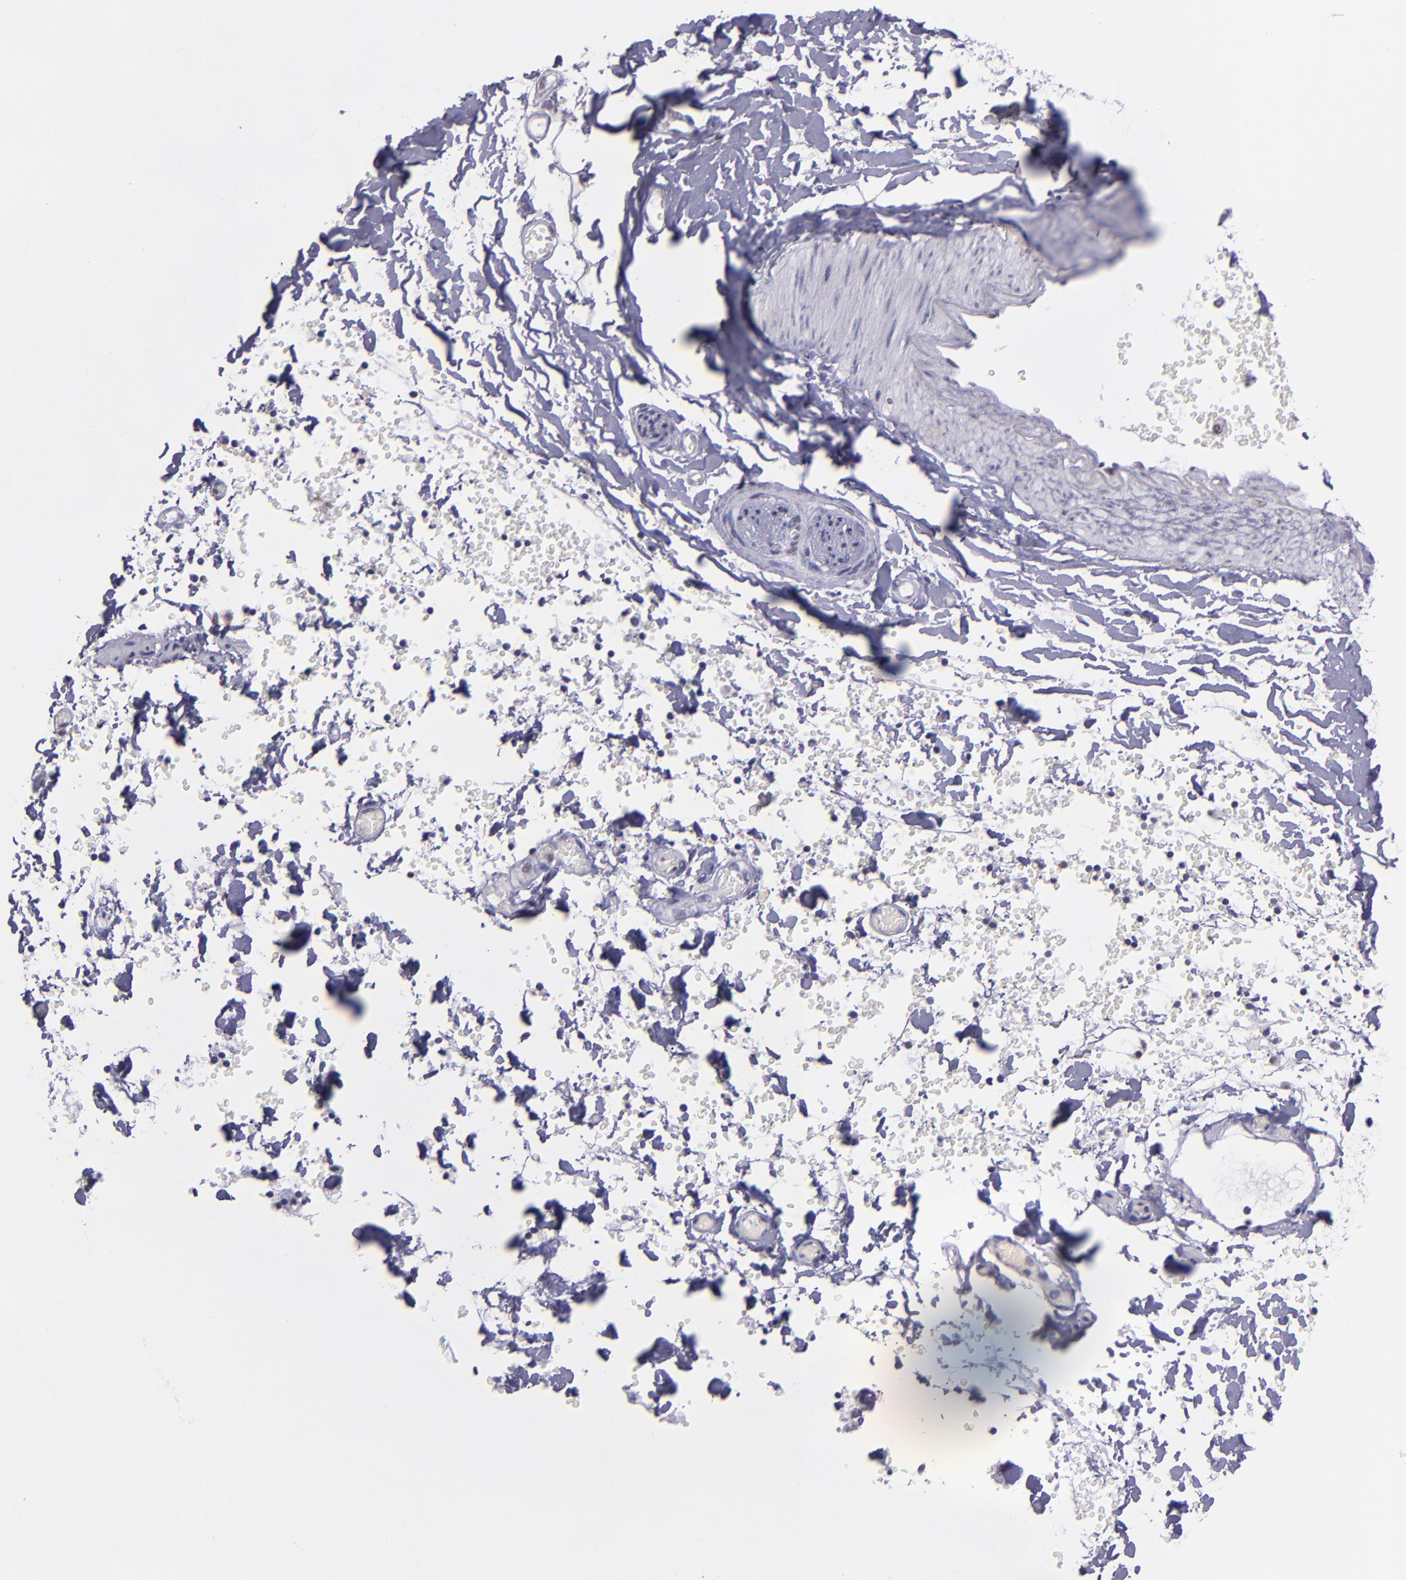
{"staining": {"intensity": "negative", "quantity": "none", "location": "none"}, "tissue": "adipose tissue", "cell_type": "Adipocytes", "image_type": "normal", "snomed": [{"axis": "morphology", "description": "Normal tissue, NOS"}, {"axis": "topography", "description": "Bronchus"}, {"axis": "topography", "description": "Lung"}], "caption": "High power microscopy histopathology image of an immunohistochemistry image of normal adipose tissue, revealing no significant staining in adipocytes. Brightfield microscopy of IHC stained with DAB (3,3'-diaminobenzidine) (brown) and hematoxylin (blue), captured at high magnification.", "gene": "BAG1", "patient": {"sex": "female", "age": 56}}